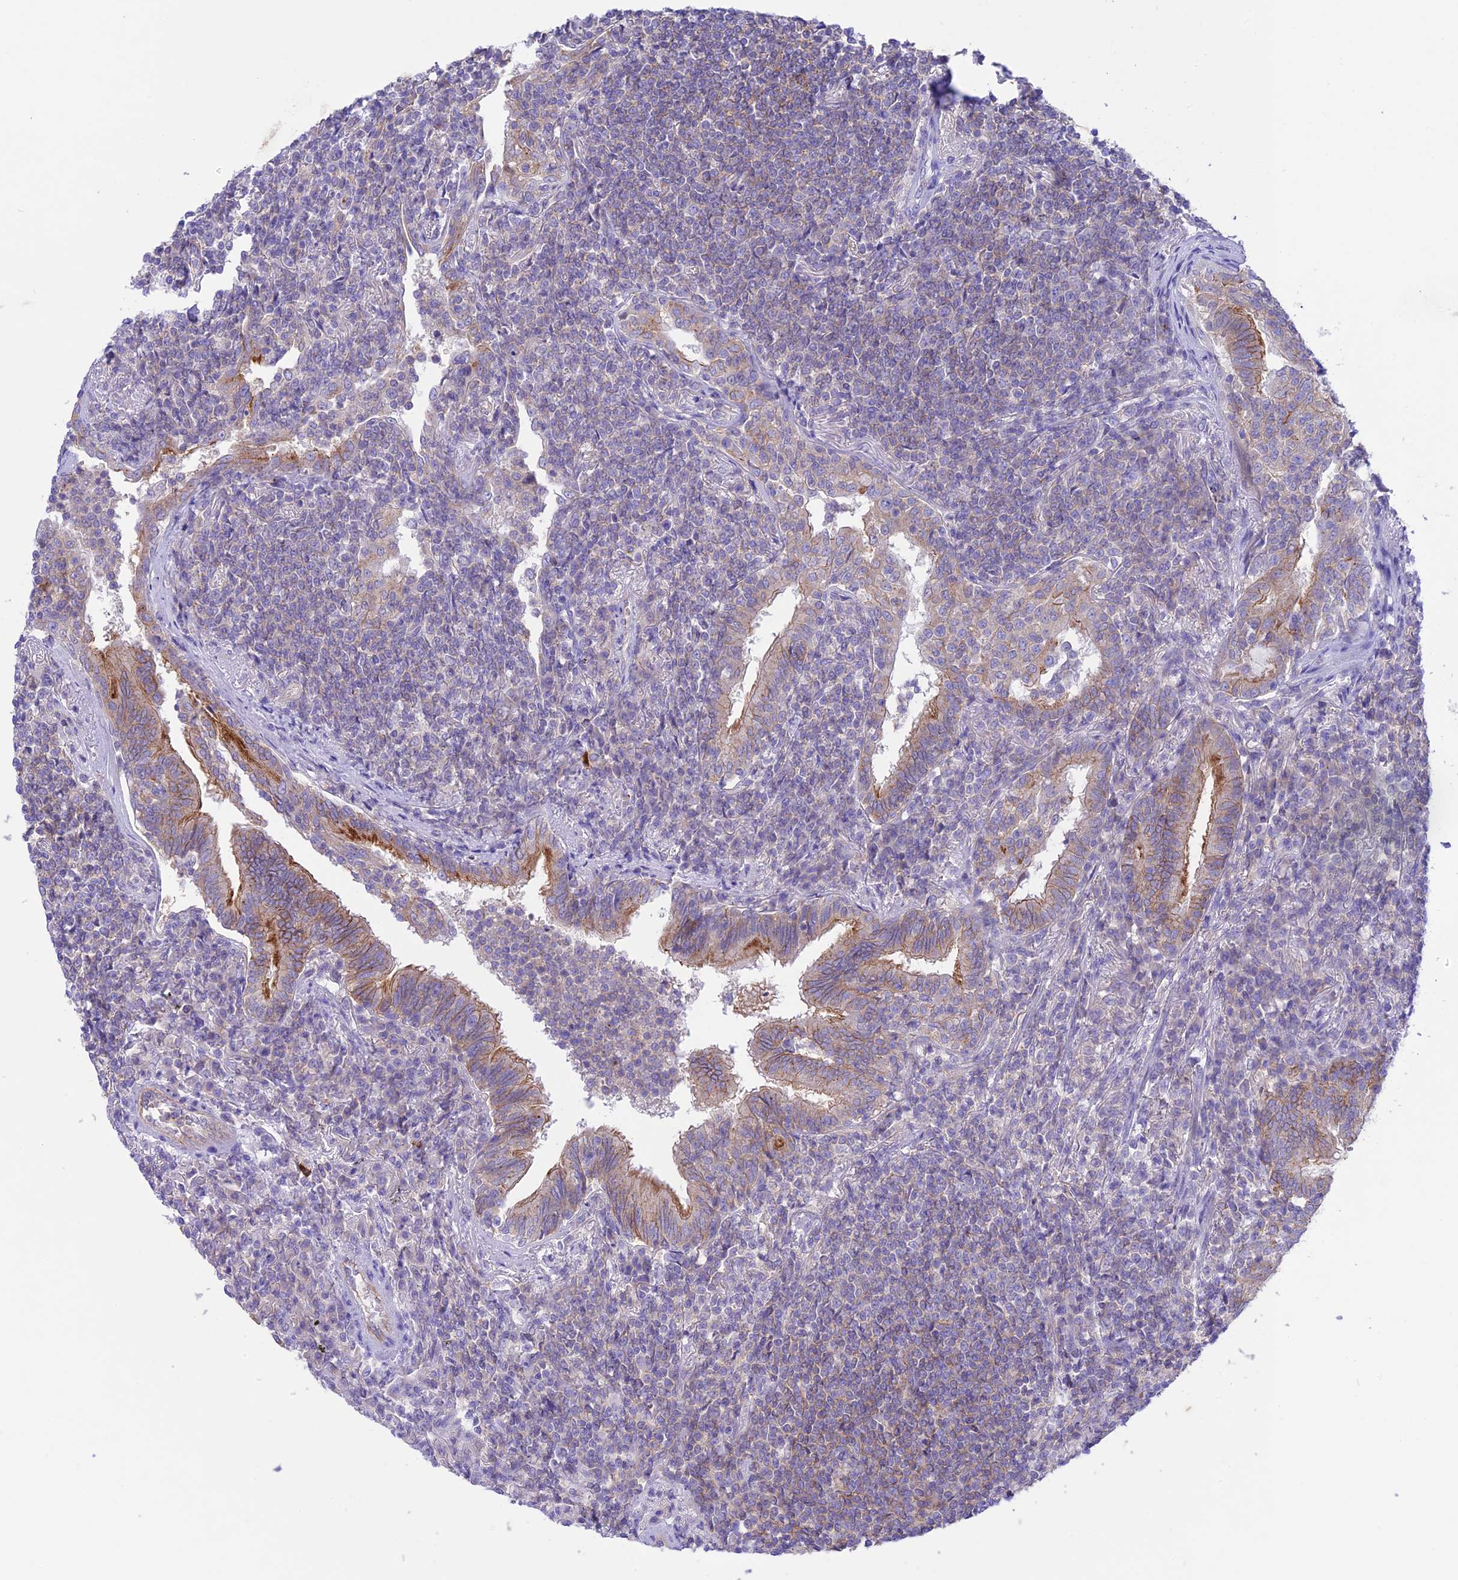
{"staining": {"intensity": "negative", "quantity": "none", "location": "none"}, "tissue": "lymphoma", "cell_type": "Tumor cells", "image_type": "cancer", "snomed": [{"axis": "morphology", "description": "Malignant lymphoma, non-Hodgkin's type, Low grade"}, {"axis": "topography", "description": "Lung"}], "caption": "Tumor cells are negative for protein expression in human lymphoma.", "gene": "CHSY3", "patient": {"sex": "female", "age": 71}}